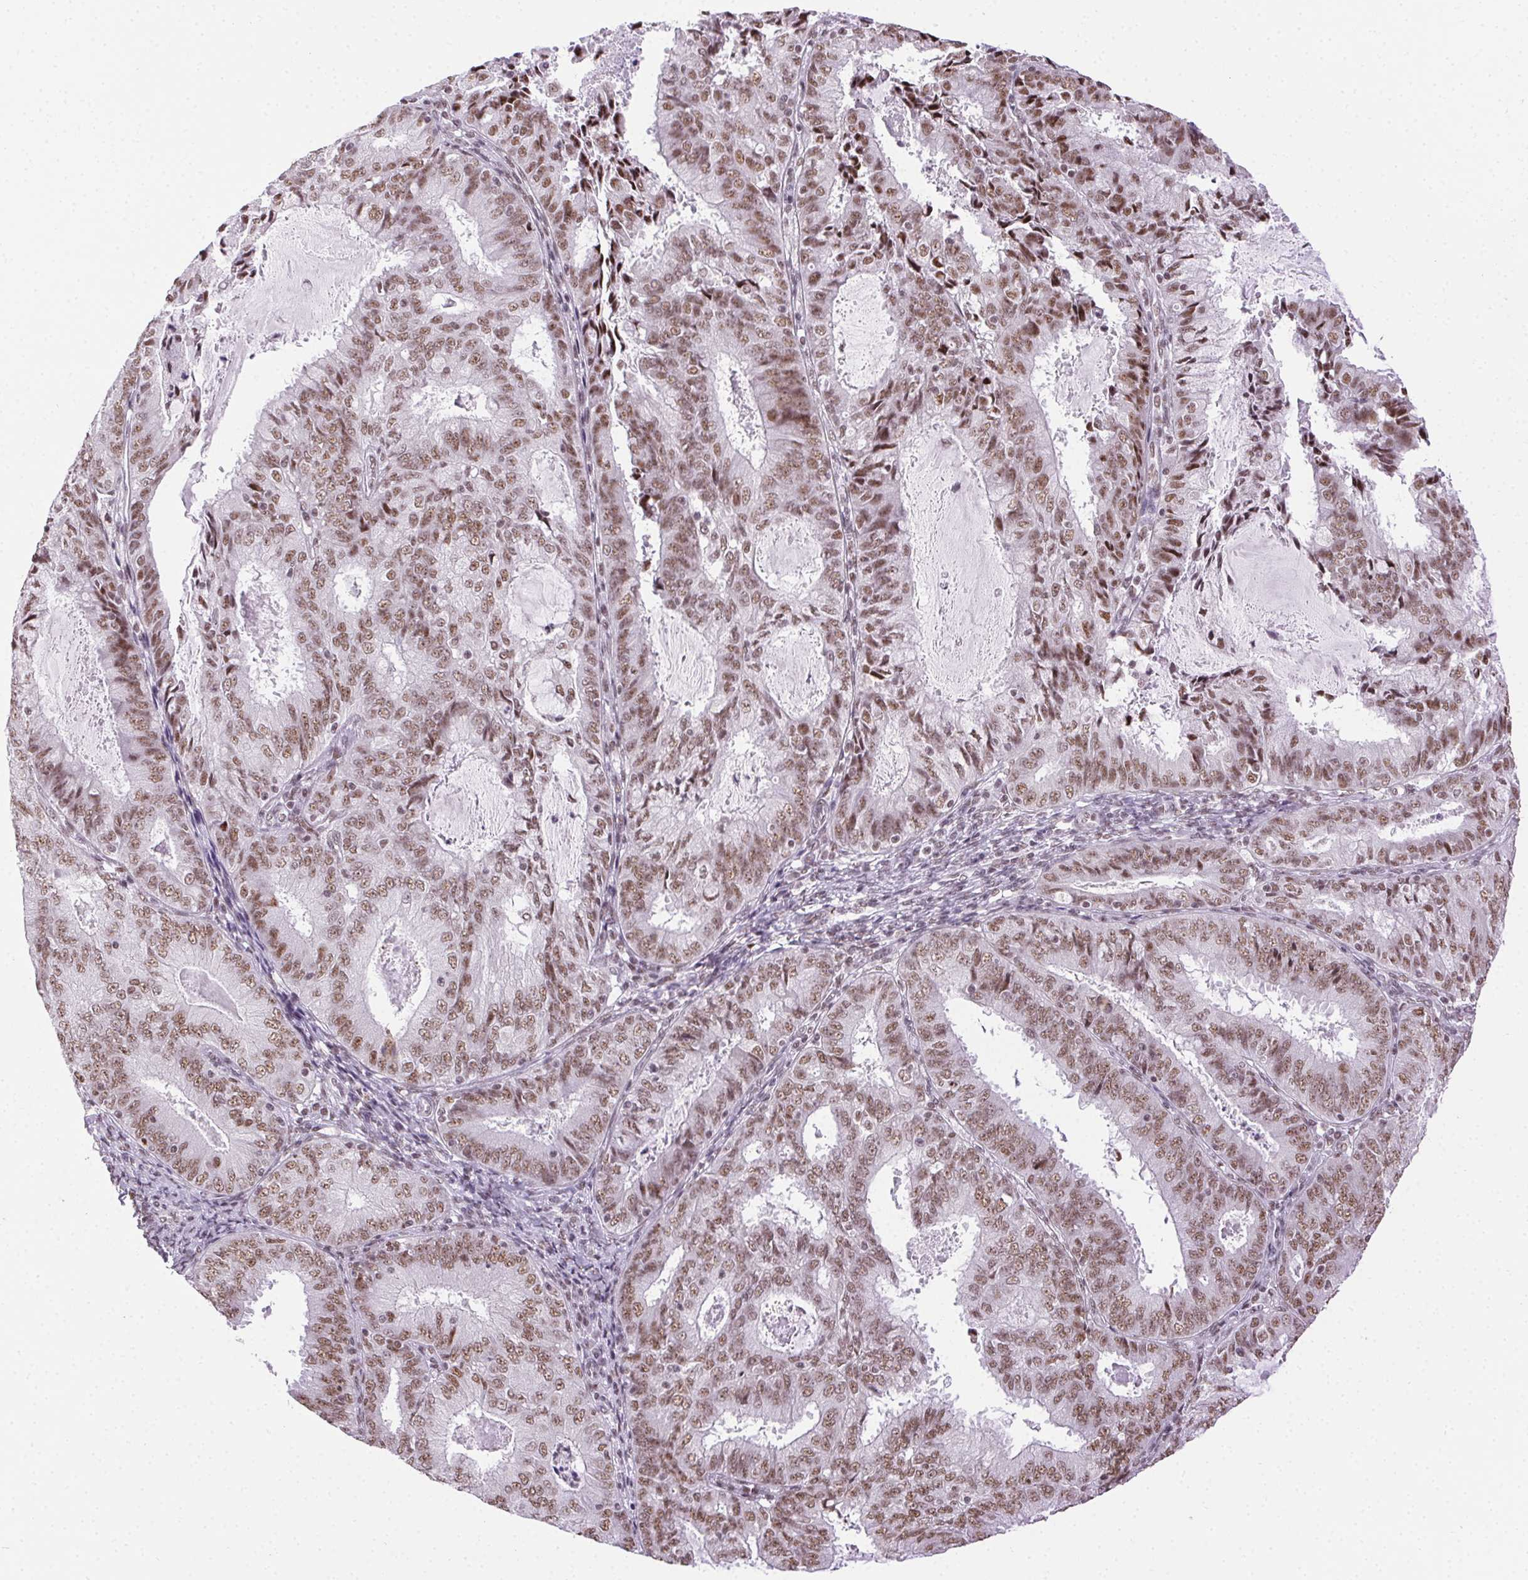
{"staining": {"intensity": "moderate", "quantity": ">75%", "location": "nuclear"}, "tissue": "endometrial cancer", "cell_type": "Tumor cells", "image_type": "cancer", "snomed": [{"axis": "morphology", "description": "Adenocarcinoma, NOS"}, {"axis": "topography", "description": "Endometrium"}], "caption": "This histopathology image exhibits immunohistochemistry (IHC) staining of endometrial cancer (adenocarcinoma), with medium moderate nuclear staining in about >75% of tumor cells.", "gene": "TRA2B", "patient": {"sex": "female", "age": 57}}